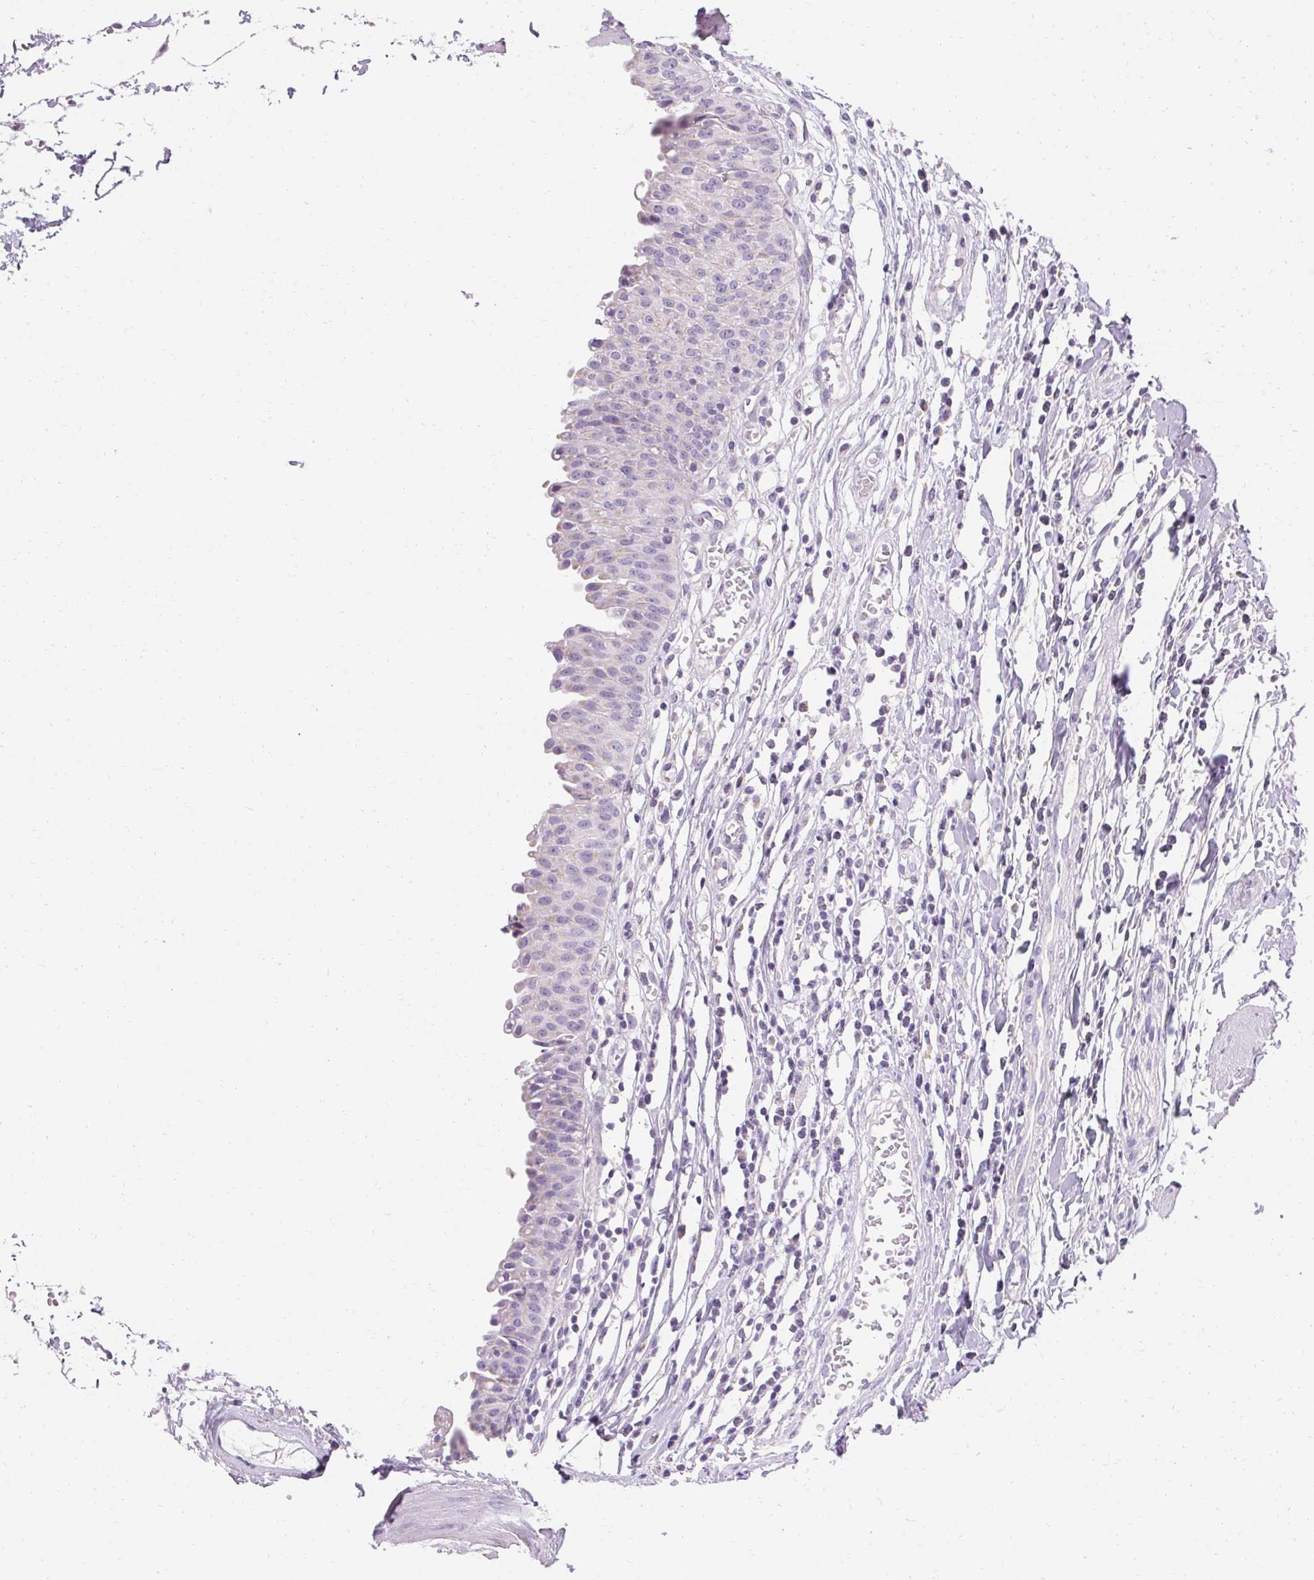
{"staining": {"intensity": "negative", "quantity": "none", "location": "none"}, "tissue": "urinary bladder", "cell_type": "Urothelial cells", "image_type": "normal", "snomed": [{"axis": "morphology", "description": "Normal tissue, NOS"}, {"axis": "topography", "description": "Urinary bladder"}], "caption": "IHC photomicrograph of unremarkable urinary bladder: urinary bladder stained with DAB (3,3'-diaminobenzidine) exhibits no significant protein staining in urothelial cells.", "gene": "ASGR2", "patient": {"sex": "male", "age": 64}}